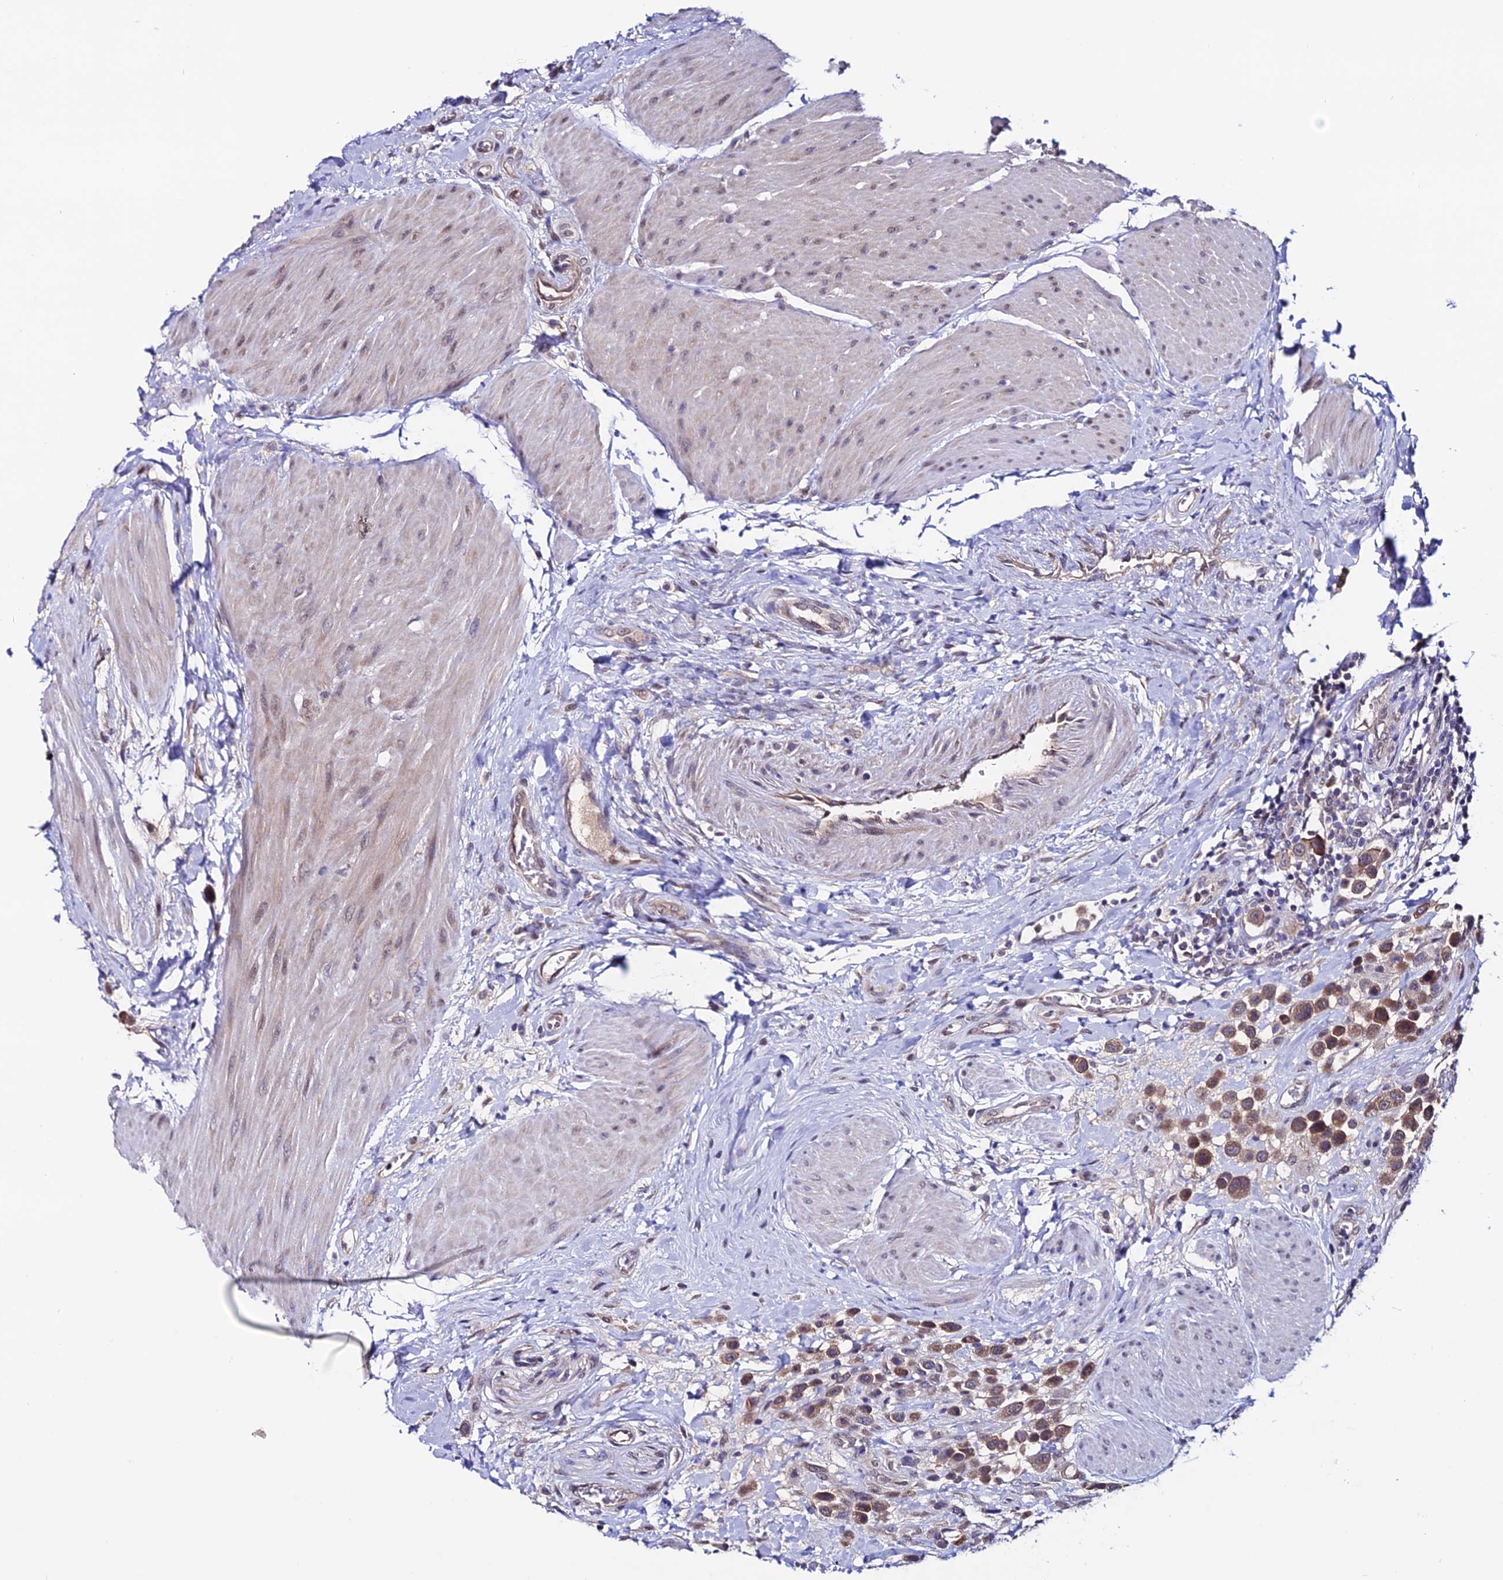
{"staining": {"intensity": "moderate", "quantity": ">75%", "location": "cytoplasmic/membranous"}, "tissue": "urothelial cancer", "cell_type": "Tumor cells", "image_type": "cancer", "snomed": [{"axis": "morphology", "description": "Urothelial carcinoma, High grade"}, {"axis": "topography", "description": "Urinary bladder"}], "caption": "A histopathology image of urothelial cancer stained for a protein shows moderate cytoplasmic/membranous brown staining in tumor cells. The protein is stained brown, and the nuclei are stained in blue (DAB (3,3'-diaminobenzidine) IHC with brightfield microscopy, high magnification).", "gene": "FZD8", "patient": {"sex": "male", "age": 50}}